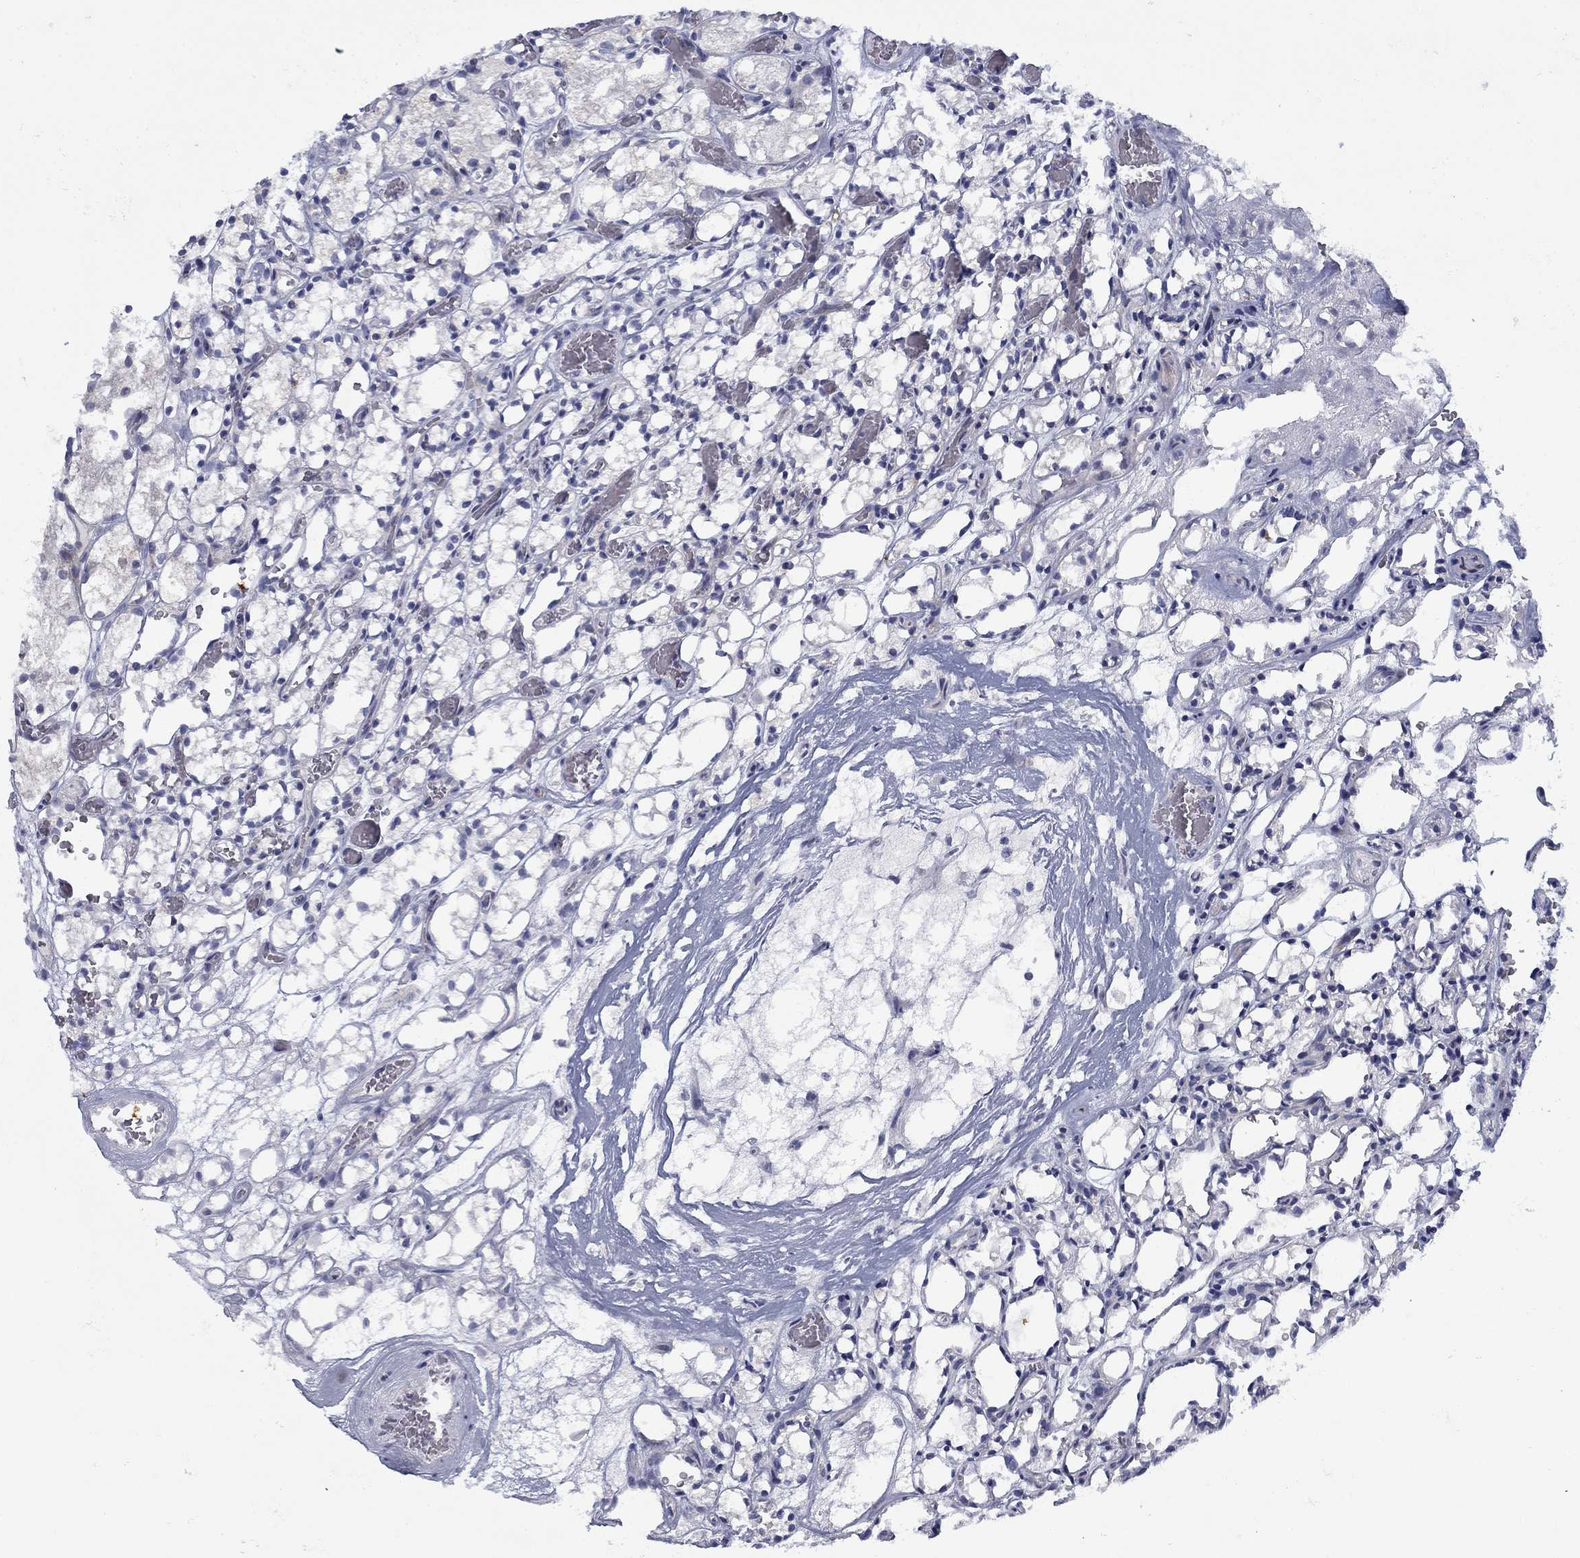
{"staining": {"intensity": "negative", "quantity": "none", "location": "none"}, "tissue": "renal cancer", "cell_type": "Tumor cells", "image_type": "cancer", "snomed": [{"axis": "morphology", "description": "Adenocarcinoma, NOS"}, {"axis": "topography", "description": "Kidney"}], "caption": "Protein analysis of renal adenocarcinoma demonstrates no significant staining in tumor cells. (IHC, brightfield microscopy, high magnification).", "gene": "FXR1", "patient": {"sex": "female", "age": 69}}